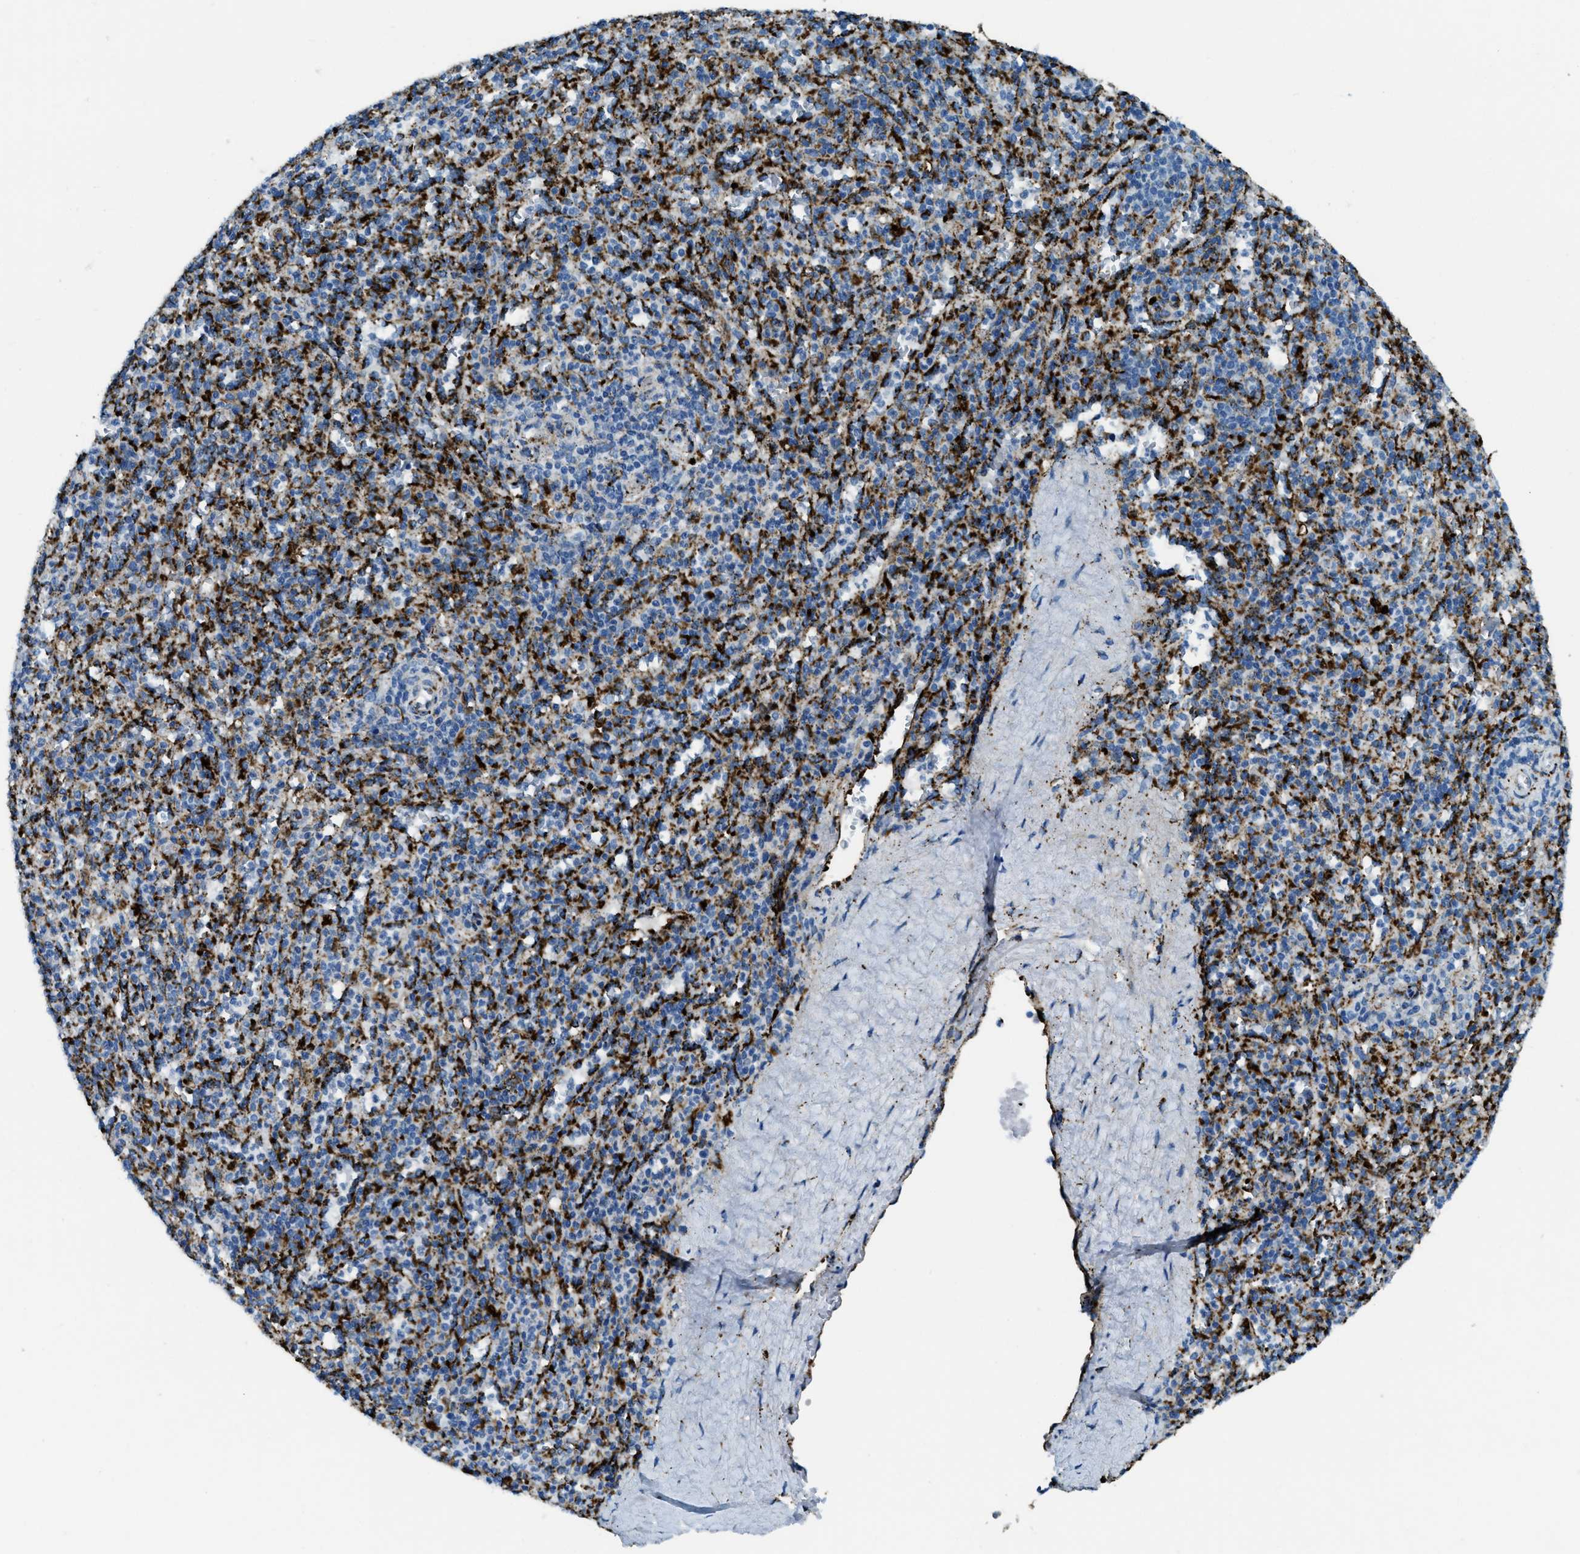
{"staining": {"intensity": "strong", "quantity": "25%-75%", "location": "cytoplasmic/membranous"}, "tissue": "spleen", "cell_type": "Cells in red pulp", "image_type": "normal", "snomed": [{"axis": "morphology", "description": "Normal tissue, NOS"}, {"axis": "topography", "description": "Spleen"}], "caption": "Immunohistochemical staining of normal spleen demonstrates high levels of strong cytoplasmic/membranous positivity in about 25%-75% of cells in red pulp.", "gene": "SCARB2", "patient": {"sex": "male", "age": 36}}